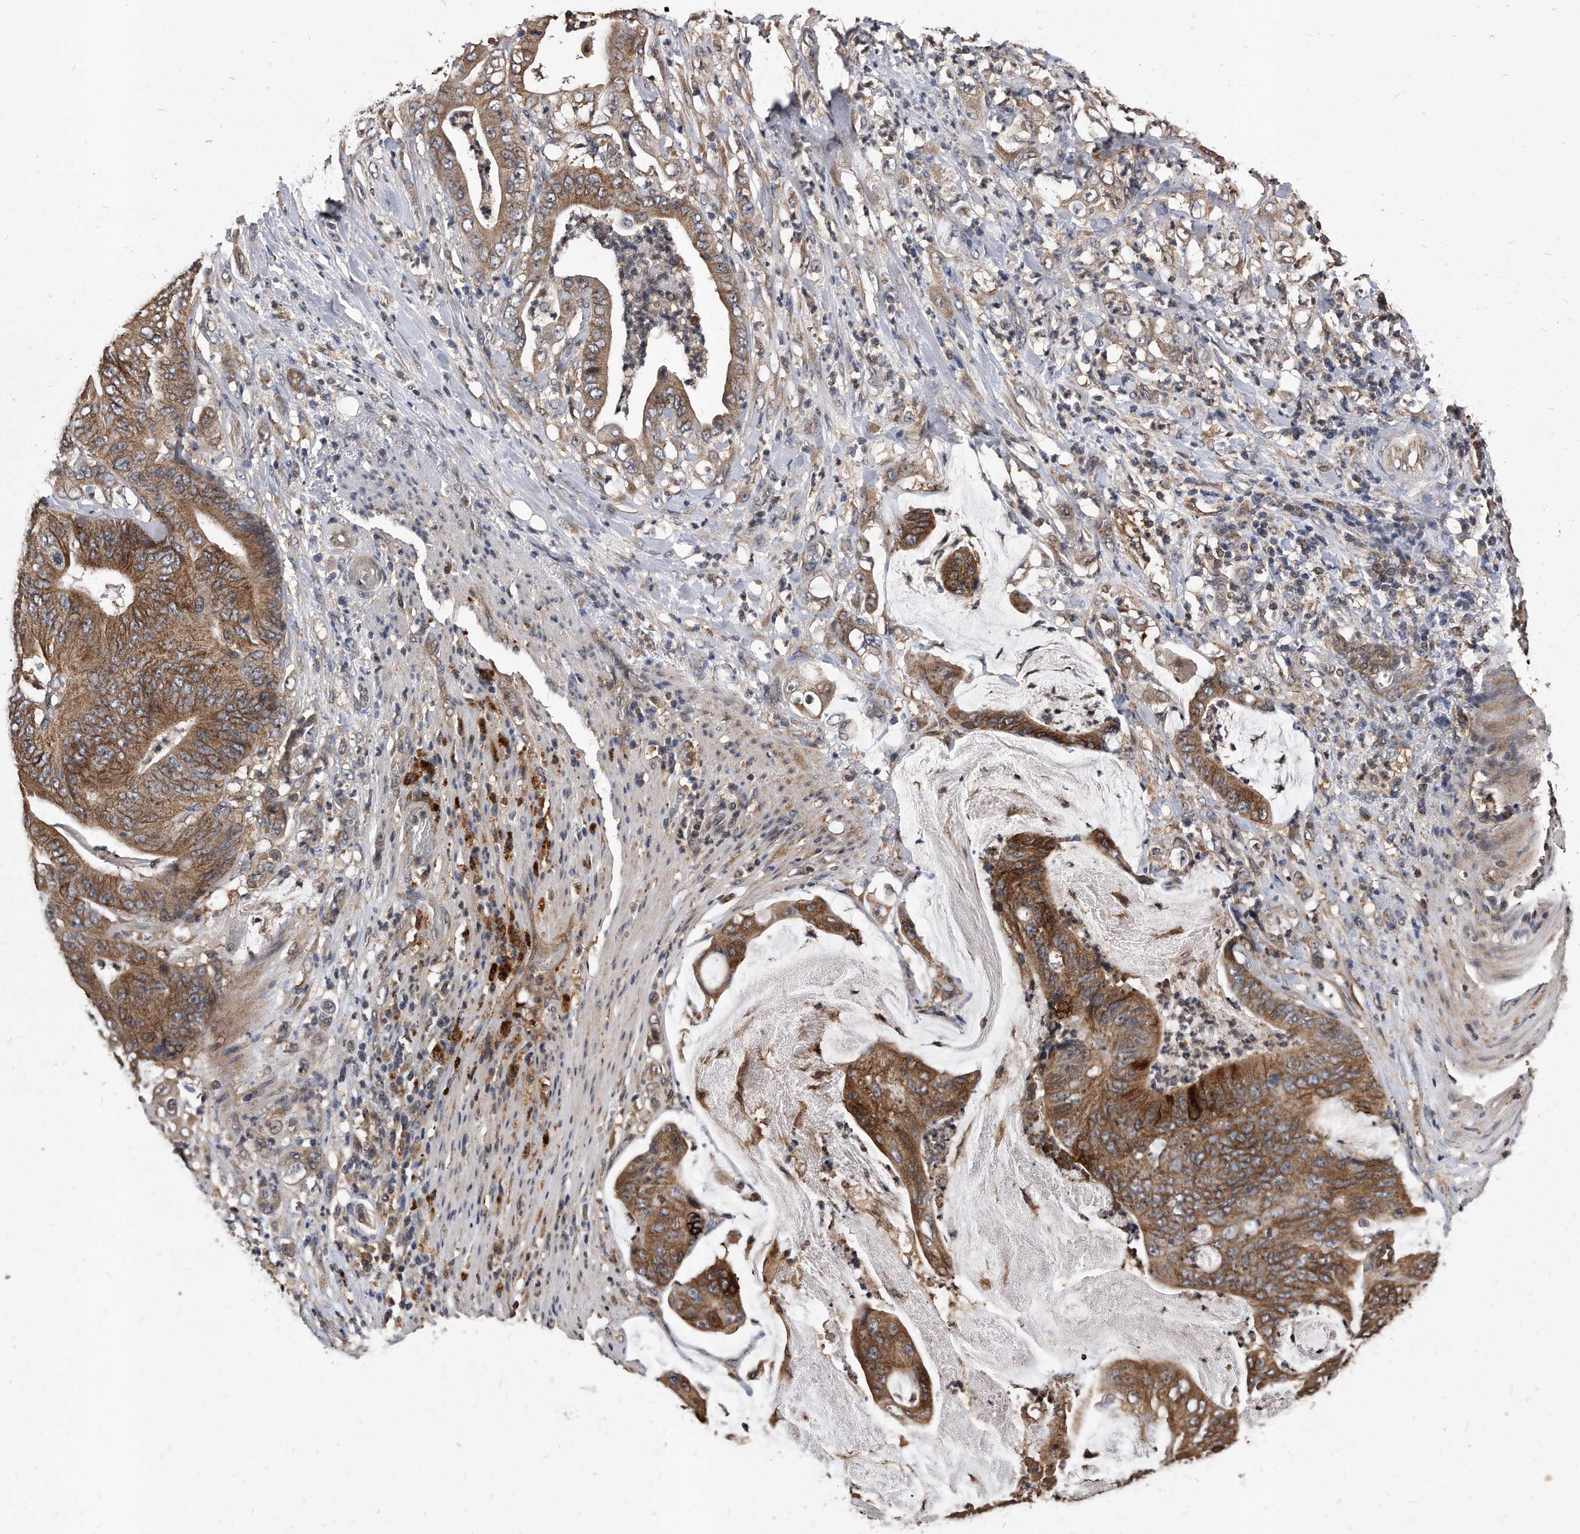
{"staining": {"intensity": "strong", "quantity": ">75%", "location": "cytoplasmic/membranous"}, "tissue": "stomach cancer", "cell_type": "Tumor cells", "image_type": "cancer", "snomed": [{"axis": "morphology", "description": "Adenocarcinoma, NOS"}, {"axis": "topography", "description": "Stomach"}], "caption": "Immunohistochemistry histopathology image of neoplastic tissue: human stomach adenocarcinoma stained using immunohistochemistry reveals high levels of strong protein expression localized specifically in the cytoplasmic/membranous of tumor cells, appearing as a cytoplasmic/membranous brown color.", "gene": "IL20RA", "patient": {"sex": "female", "age": 73}}